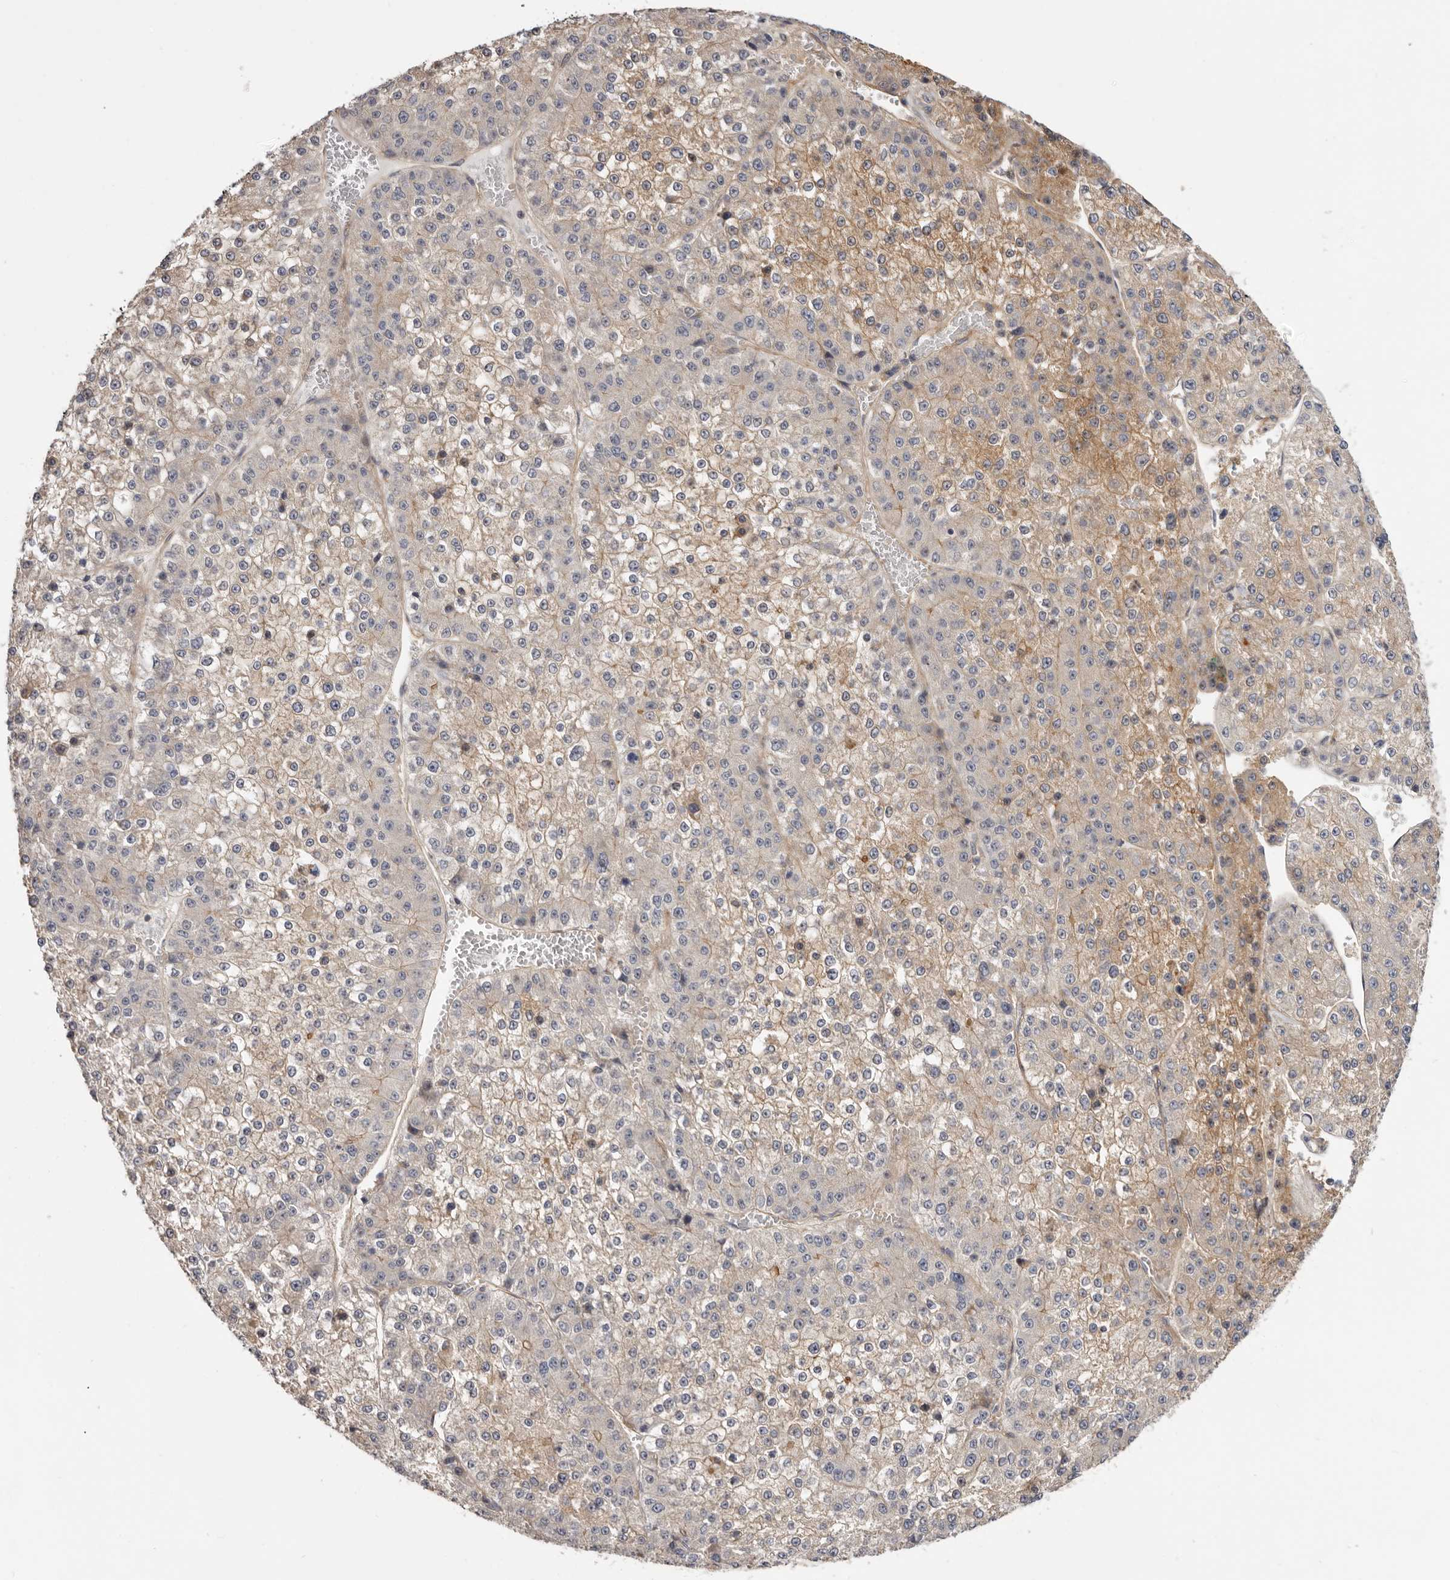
{"staining": {"intensity": "moderate", "quantity": "<25%", "location": "cytoplasmic/membranous"}, "tissue": "liver cancer", "cell_type": "Tumor cells", "image_type": "cancer", "snomed": [{"axis": "morphology", "description": "Carcinoma, Hepatocellular, NOS"}, {"axis": "topography", "description": "Liver"}], "caption": "Liver hepatocellular carcinoma stained with a protein marker exhibits moderate staining in tumor cells.", "gene": "PANK4", "patient": {"sex": "female", "age": 73}}